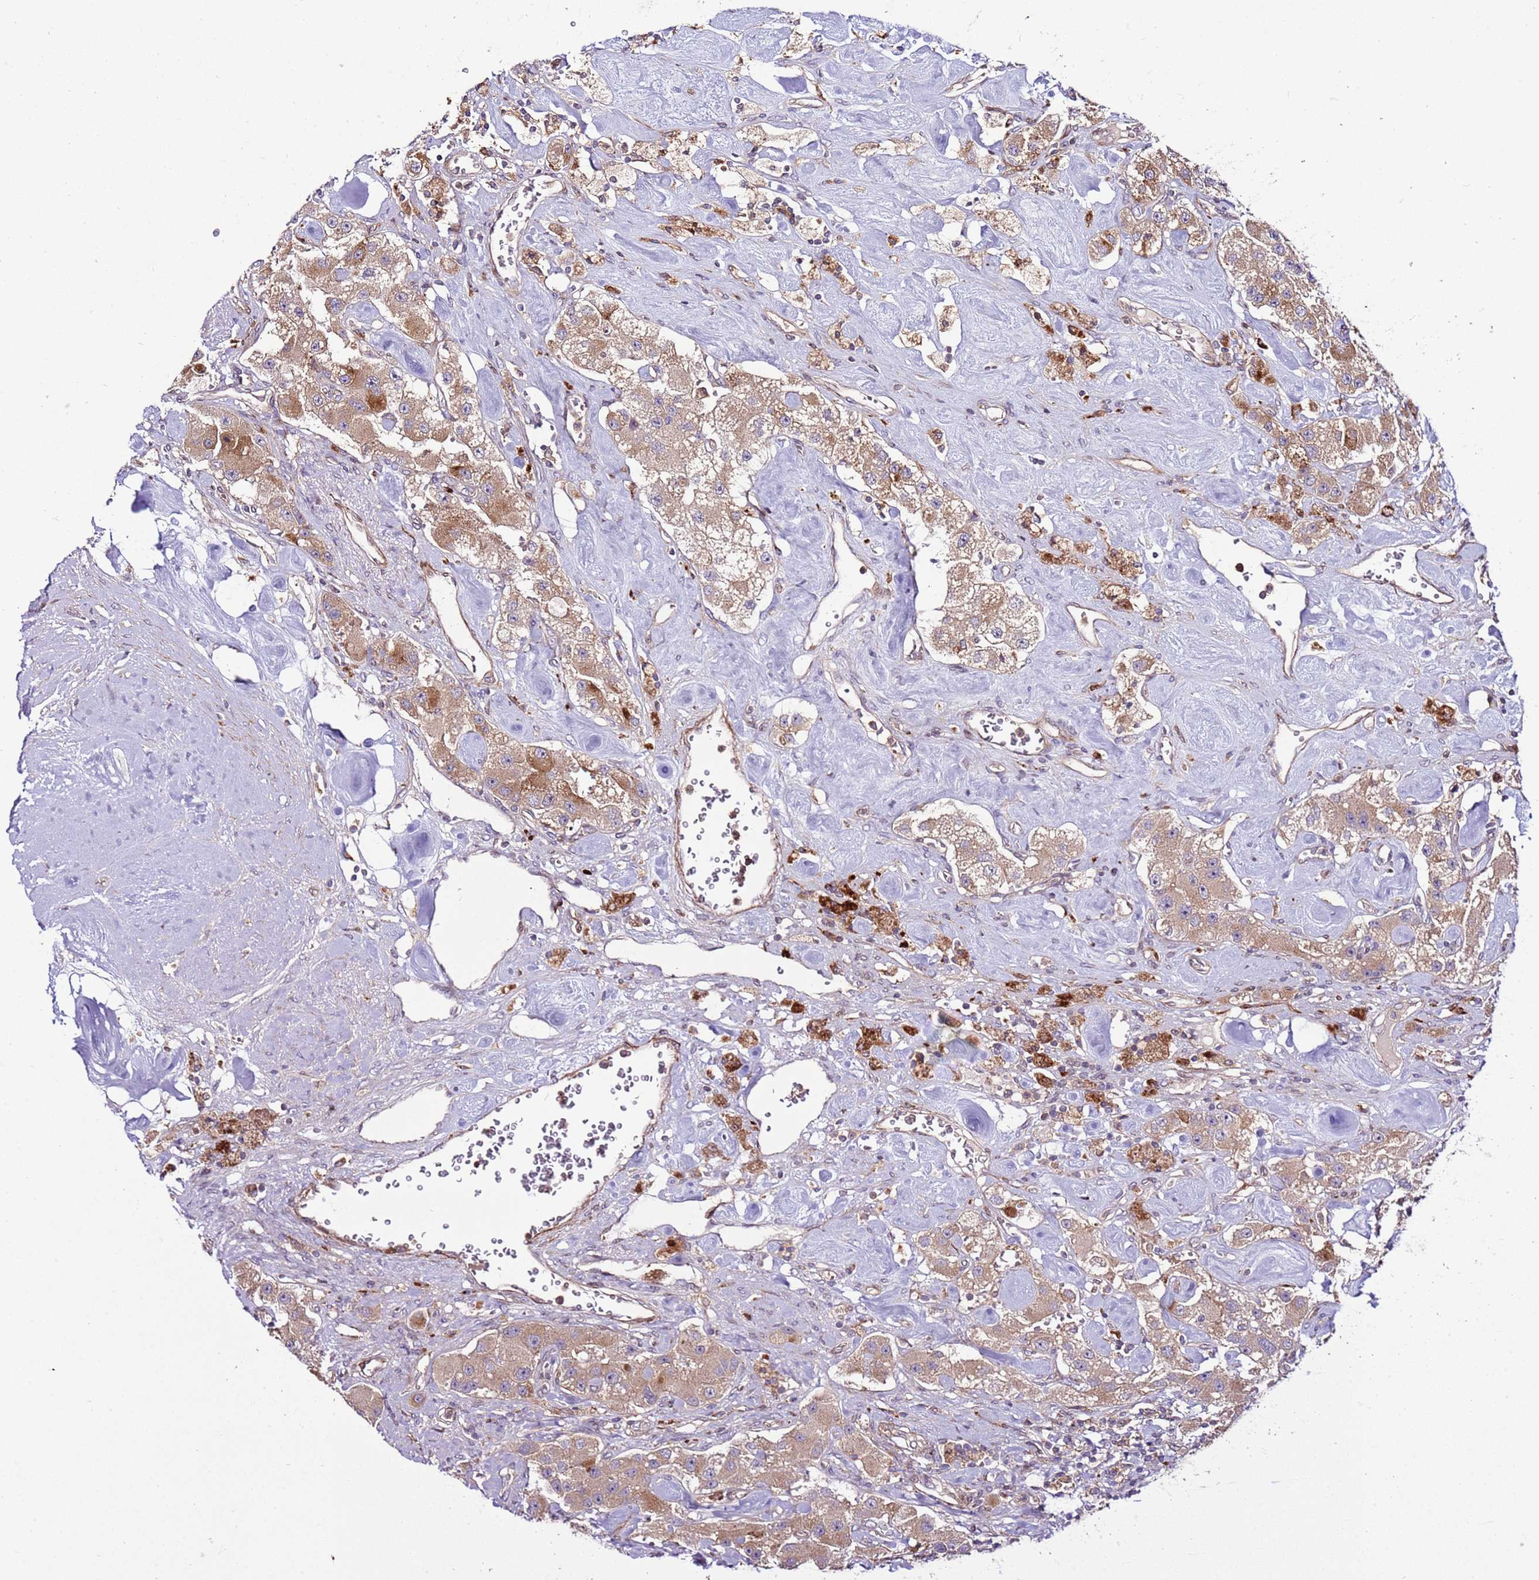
{"staining": {"intensity": "moderate", "quantity": "25%-75%", "location": "cytoplasmic/membranous"}, "tissue": "carcinoid", "cell_type": "Tumor cells", "image_type": "cancer", "snomed": [{"axis": "morphology", "description": "Carcinoid, malignant, NOS"}, {"axis": "topography", "description": "Pancreas"}], "caption": "Immunohistochemical staining of human carcinoid reveals medium levels of moderate cytoplasmic/membranous staining in about 25%-75% of tumor cells. The protein is shown in brown color, while the nuclei are stained blue.", "gene": "ZNF624", "patient": {"sex": "male", "age": 41}}